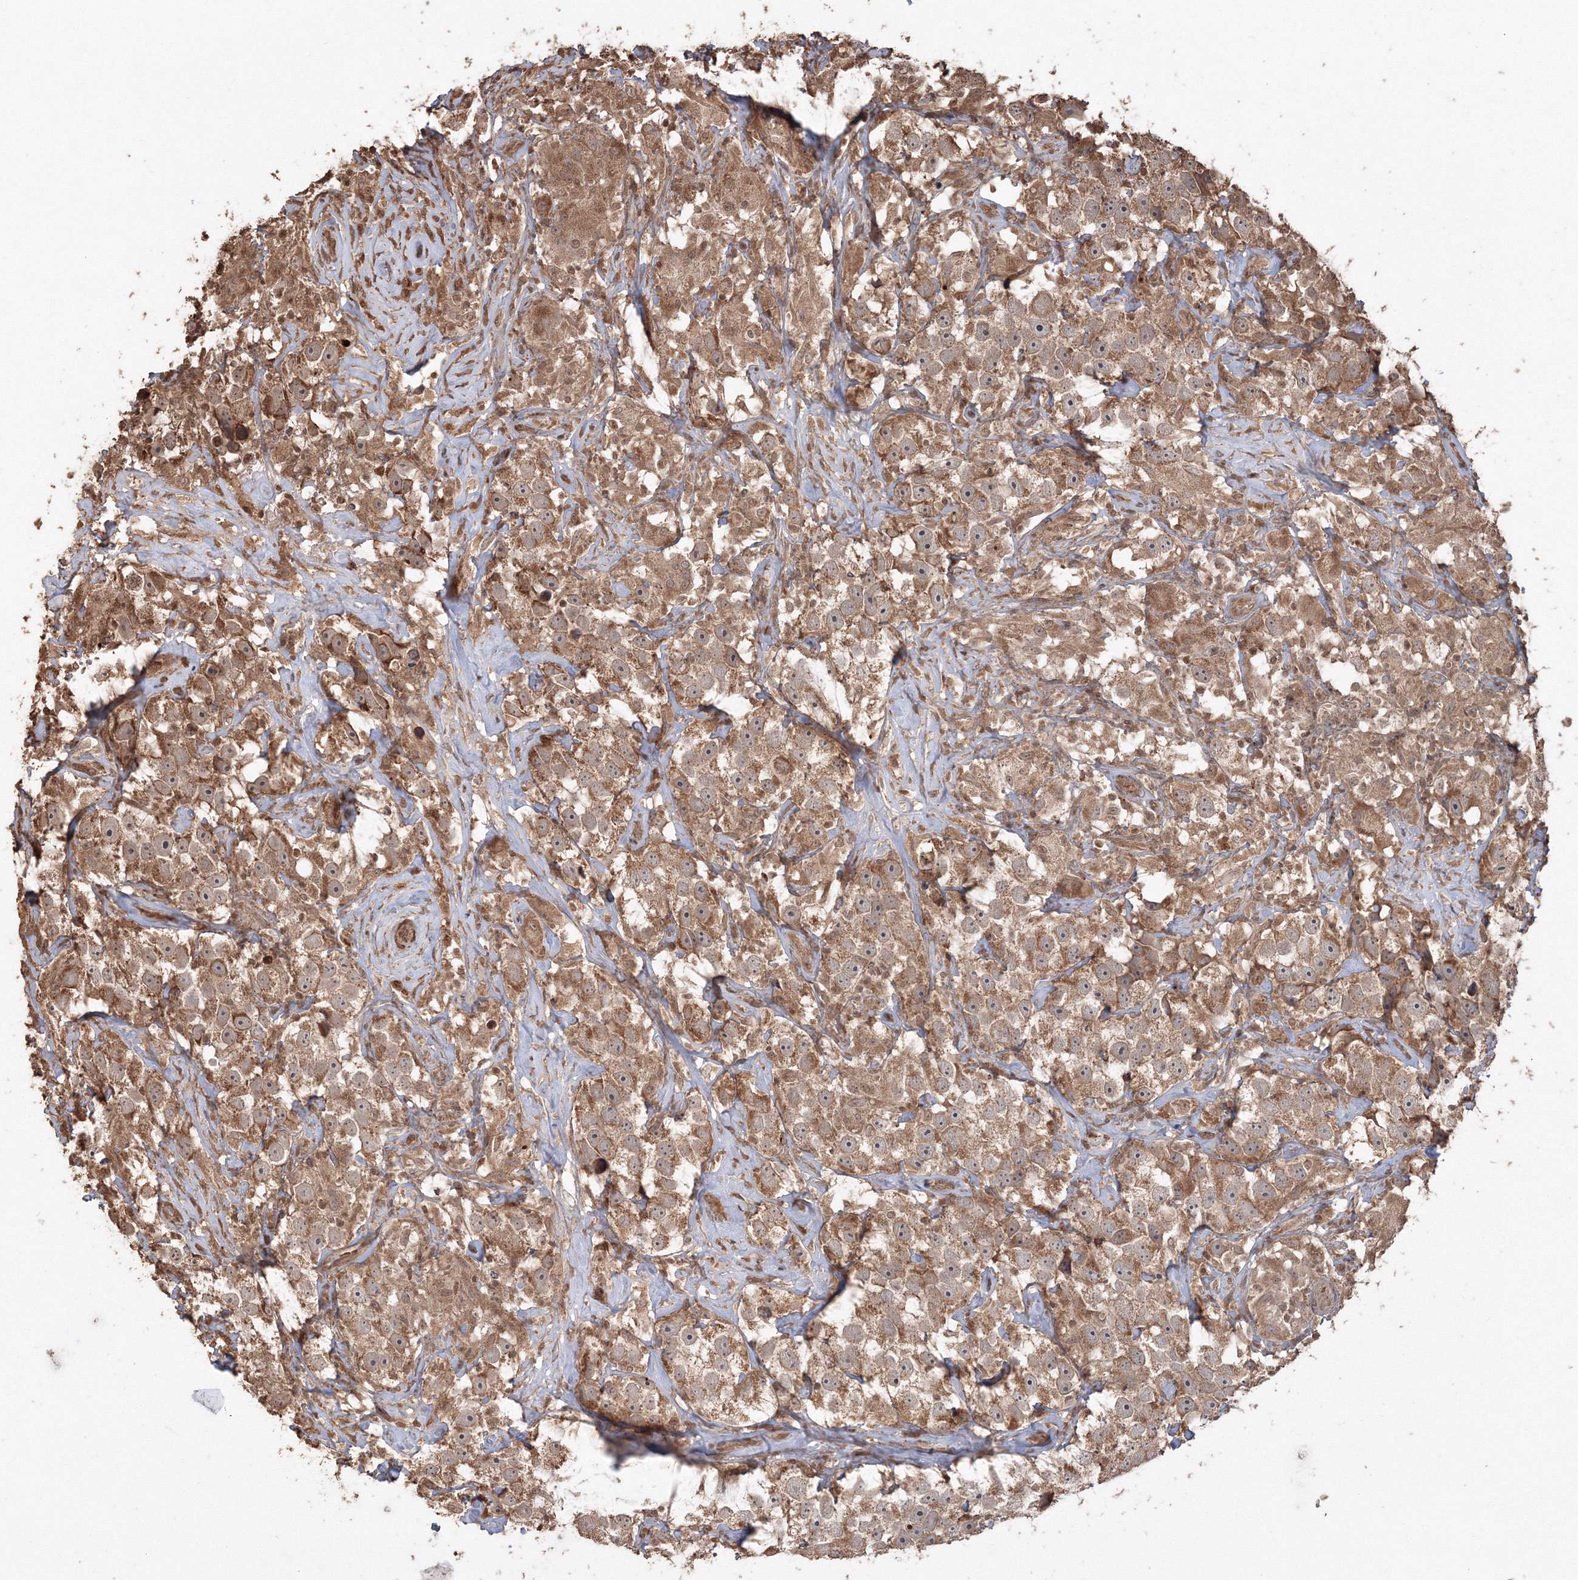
{"staining": {"intensity": "moderate", "quantity": ">75%", "location": "cytoplasmic/membranous"}, "tissue": "testis cancer", "cell_type": "Tumor cells", "image_type": "cancer", "snomed": [{"axis": "morphology", "description": "Seminoma, NOS"}, {"axis": "topography", "description": "Testis"}], "caption": "Human seminoma (testis) stained with a protein marker shows moderate staining in tumor cells.", "gene": "CCDC122", "patient": {"sex": "male", "age": 49}}